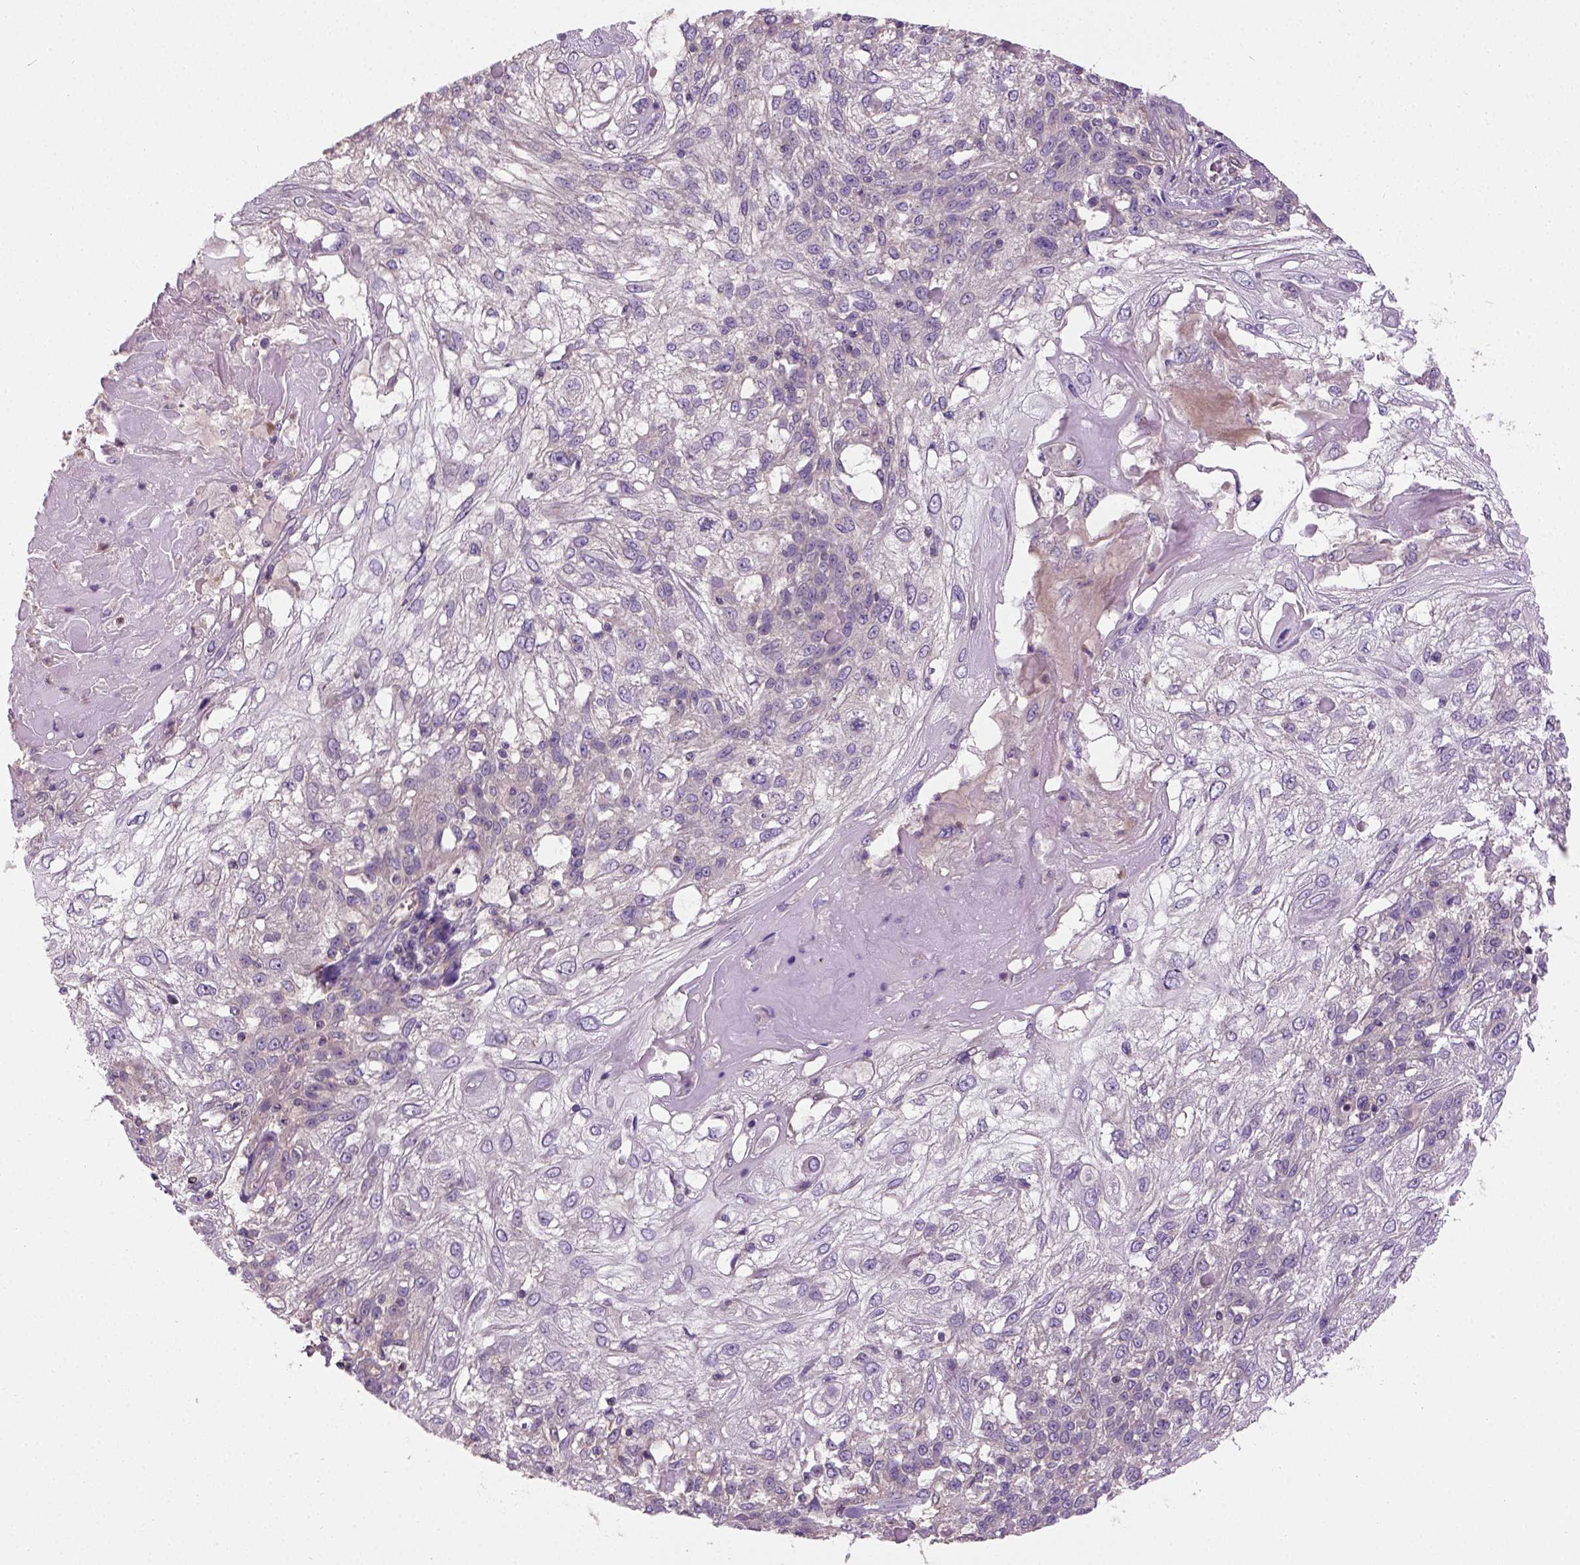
{"staining": {"intensity": "weak", "quantity": "25%-75%", "location": "cytoplasmic/membranous,nuclear"}, "tissue": "skin cancer", "cell_type": "Tumor cells", "image_type": "cancer", "snomed": [{"axis": "morphology", "description": "Normal tissue, NOS"}, {"axis": "morphology", "description": "Squamous cell carcinoma, NOS"}, {"axis": "topography", "description": "Skin"}], "caption": "Human skin cancer (squamous cell carcinoma) stained with a brown dye shows weak cytoplasmic/membranous and nuclear positive expression in about 25%-75% of tumor cells.", "gene": "CRACR2A", "patient": {"sex": "female", "age": 83}}